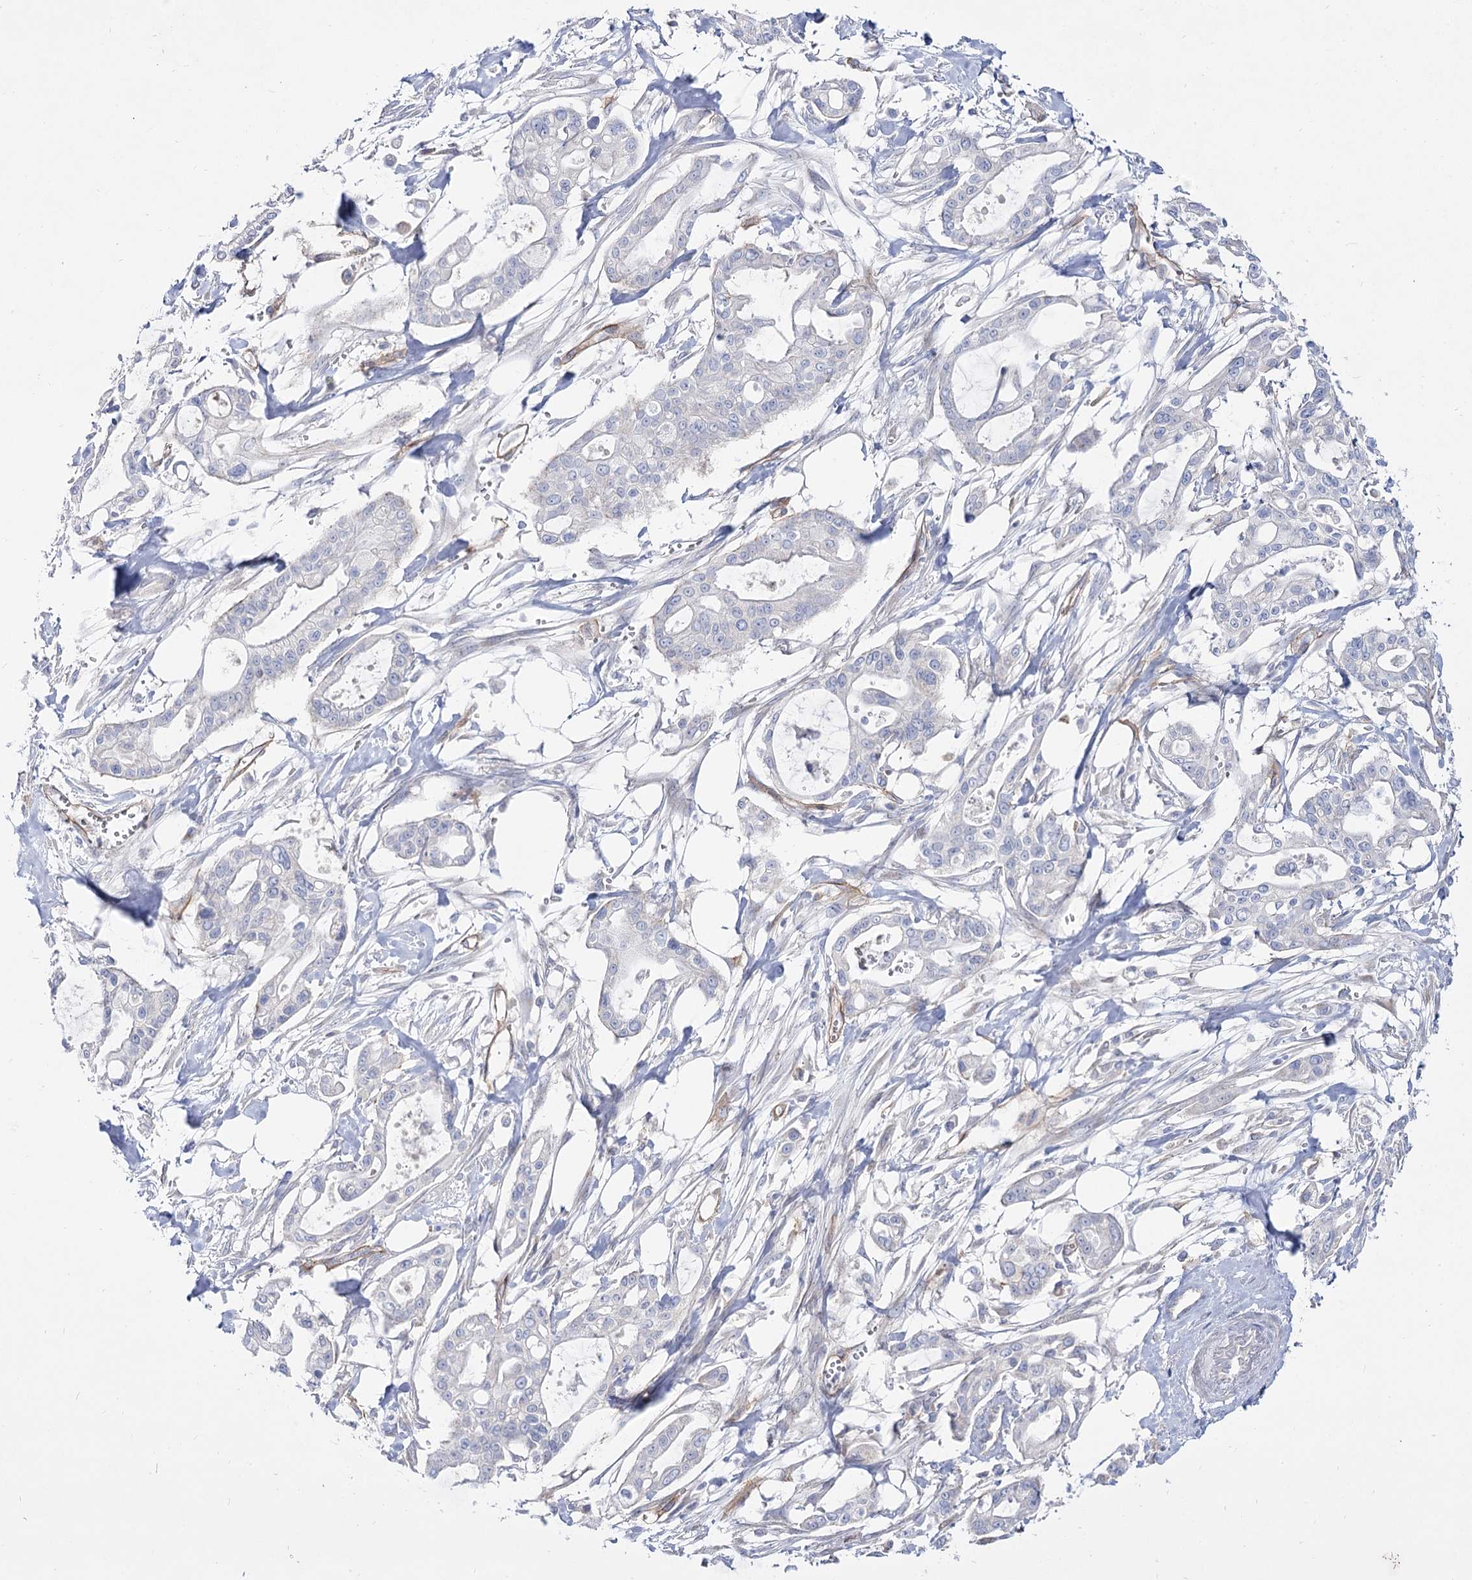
{"staining": {"intensity": "negative", "quantity": "none", "location": "none"}, "tissue": "pancreatic cancer", "cell_type": "Tumor cells", "image_type": "cancer", "snomed": [{"axis": "morphology", "description": "Adenocarcinoma, NOS"}, {"axis": "topography", "description": "Pancreas"}], "caption": "IHC photomicrograph of pancreatic cancer stained for a protein (brown), which demonstrates no positivity in tumor cells.", "gene": "SUOX", "patient": {"sex": "male", "age": 68}}